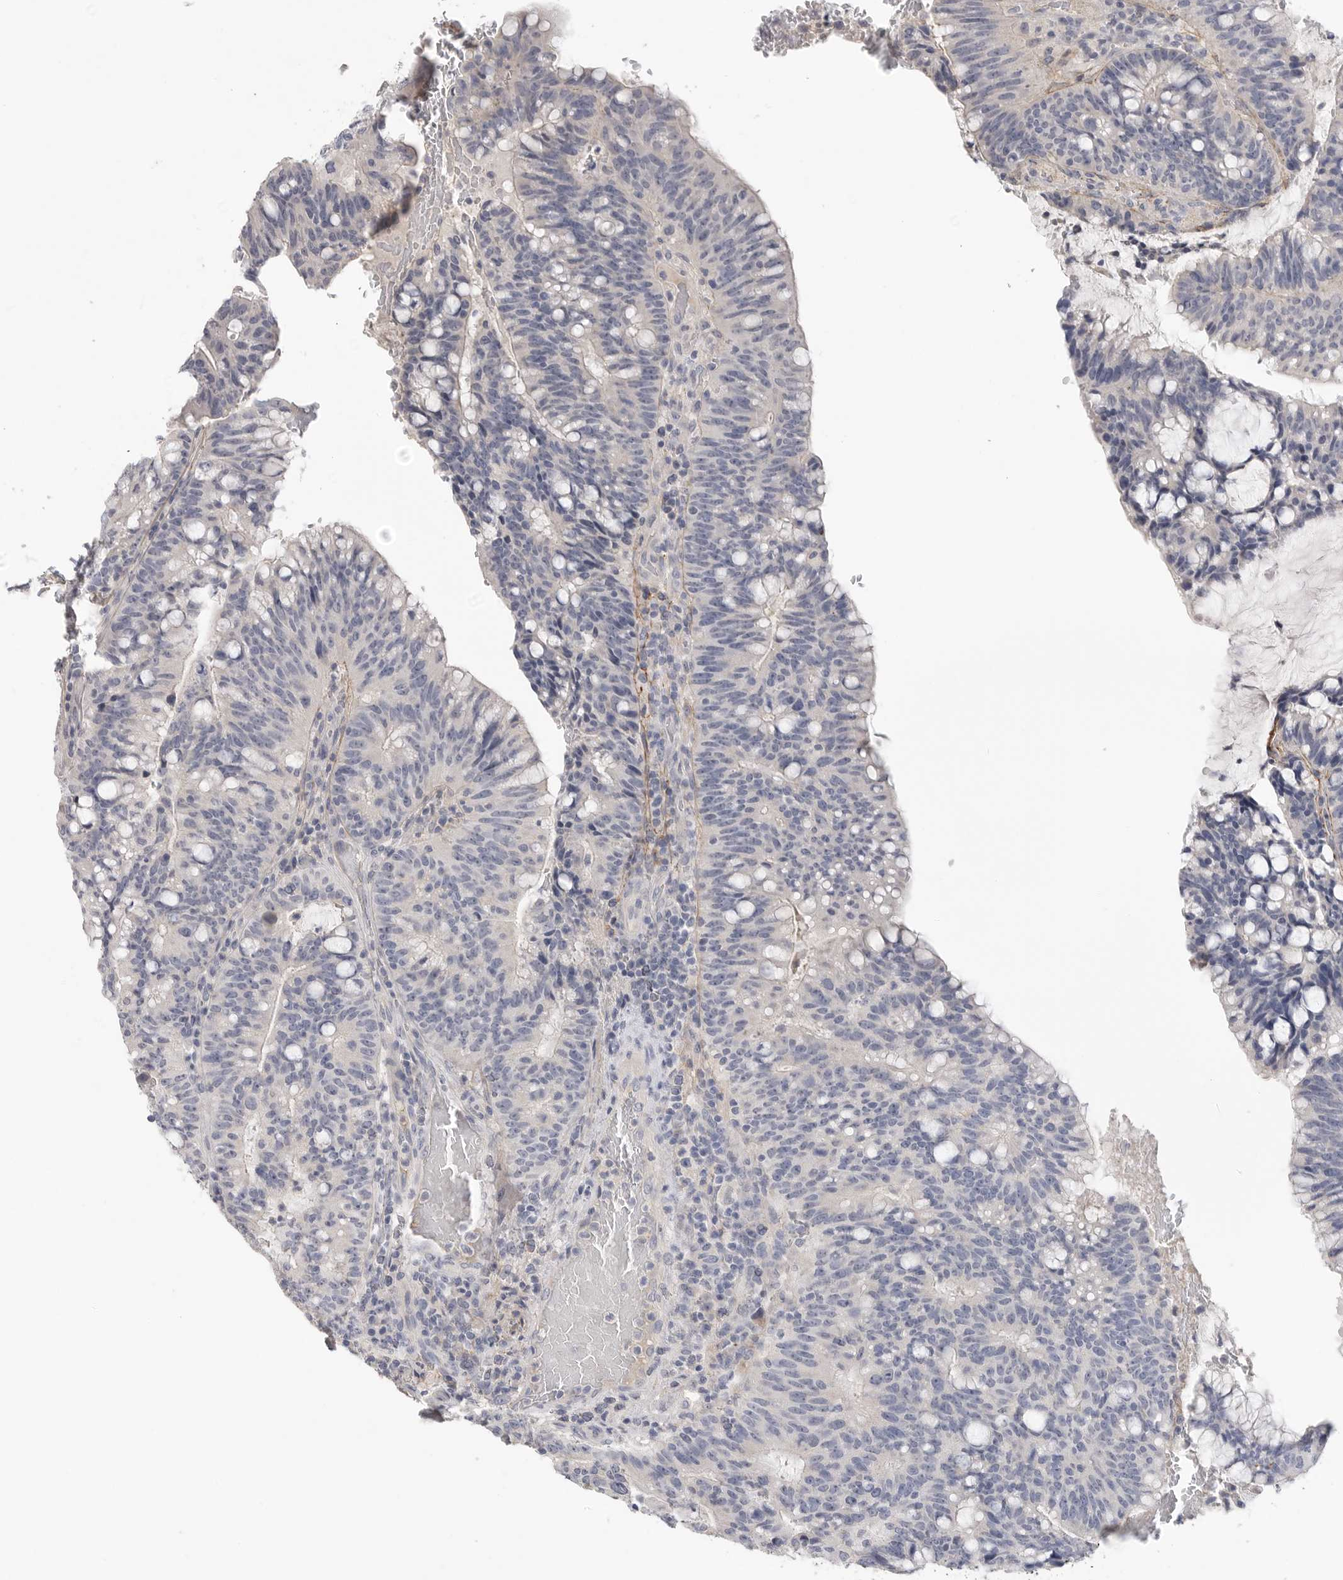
{"staining": {"intensity": "negative", "quantity": "none", "location": "none"}, "tissue": "colorectal cancer", "cell_type": "Tumor cells", "image_type": "cancer", "snomed": [{"axis": "morphology", "description": "Adenocarcinoma, NOS"}, {"axis": "topography", "description": "Colon"}], "caption": "Immunohistochemistry (IHC) micrograph of neoplastic tissue: colorectal adenocarcinoma stained with DAB exhibits no significant protein staining in tumor cells.", "gene": "FBN2", "patient": {"sex": "female", "age": 66}}